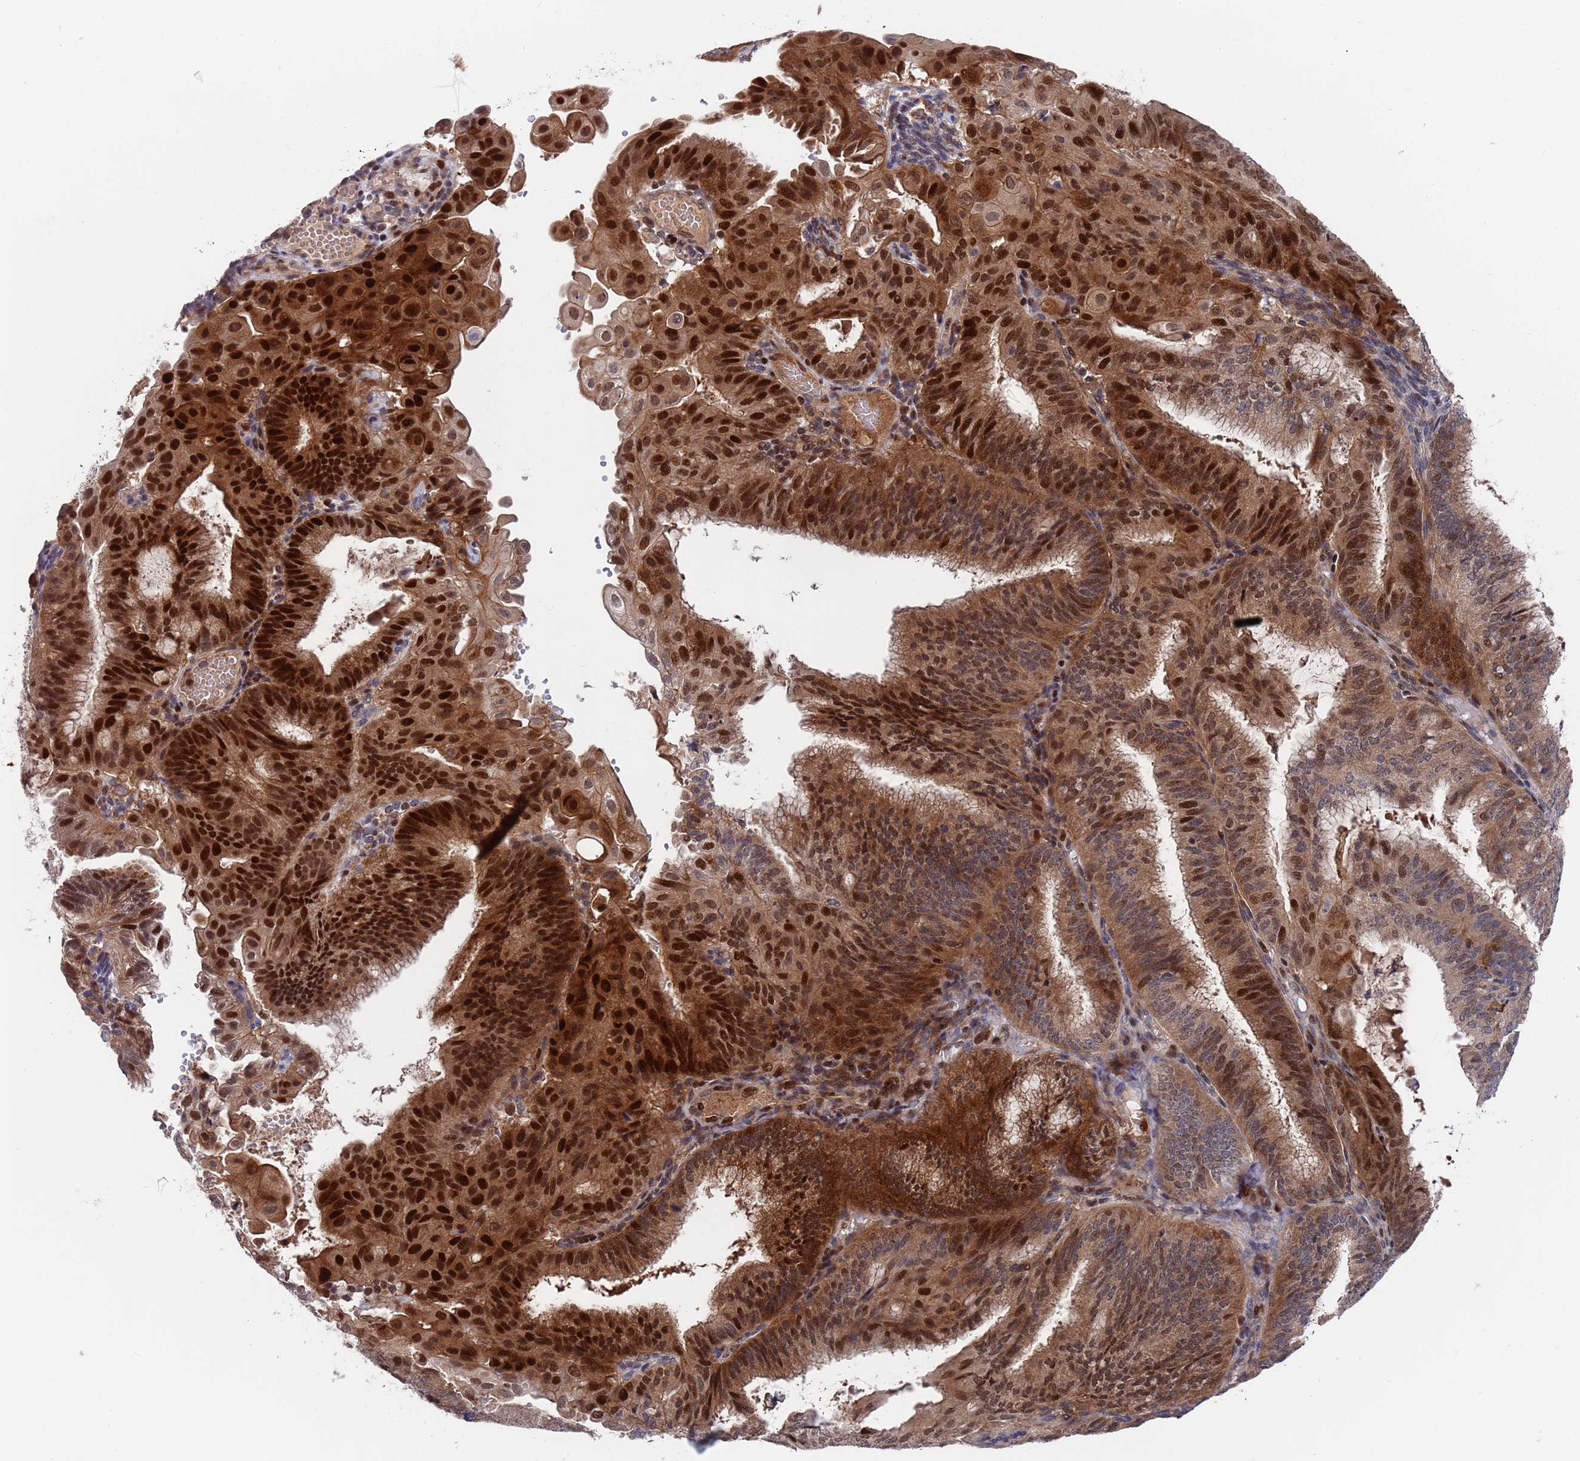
{"staining": {"intensity": "strong", "quantity": "25%-75%", "location": "cytoplasmic/membranous,nuclear"}, "tissue": "endometrial cancer", "cell_type": "Tumor cells", "image_type": "cancer", "snomed": [{"axis": "morphology", "description": "Adenocarcinoma, NOS"}, {"axis": "topography", "description": "Endometrium"}], "caption": "Immunohistochemical staining of human endometrial cancer (adenocarcinoma) shows strong cytoplasmic/membranous and nuclear protein staining in about 25%-75% of tumor cells. The protein of interest is stained brown, and the nuclei are stained in blue (DAB IHC with brightfield microscopy, high magnification).", "gene": "TMBIM6", "patient": {"sex": "female", "age": 49}}